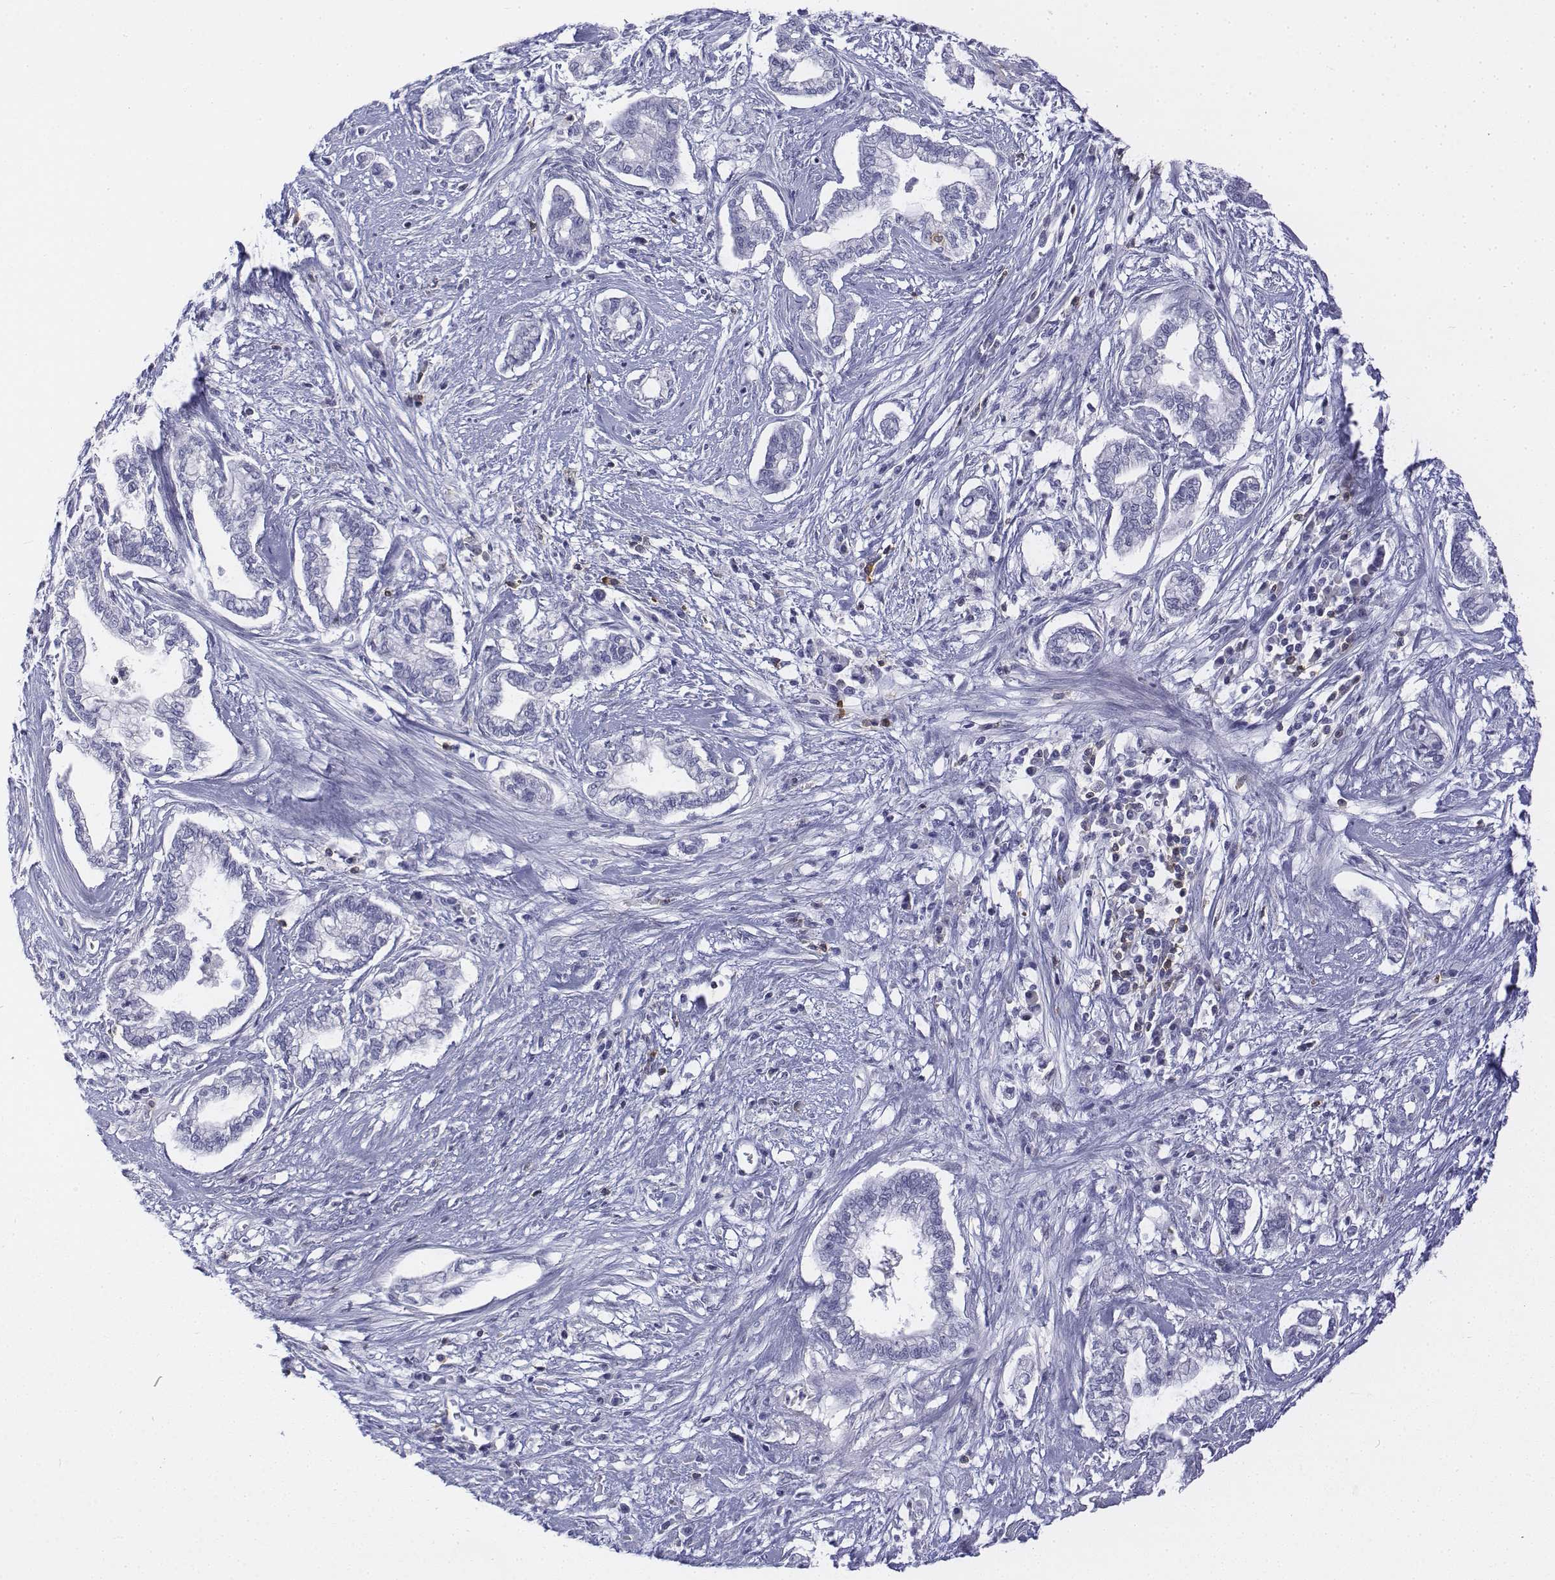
{"staining": {"intensity": "negative", "quantity": "none", "location": "none"}, "tissue": "cervical cancer", "cell_type": "Tumor cells", "image_type": "cancer", "snomed": [{"axis": "morphology", "description": "Adenocarcinoma, NOS"}, {"axis": "topography", "description": "Cervix"}], "caption": "Tumor cells are negative for protein expression in human cervical cancer.", "gene": "CD3E", "patient": {"sex": "female", "age": 62}}